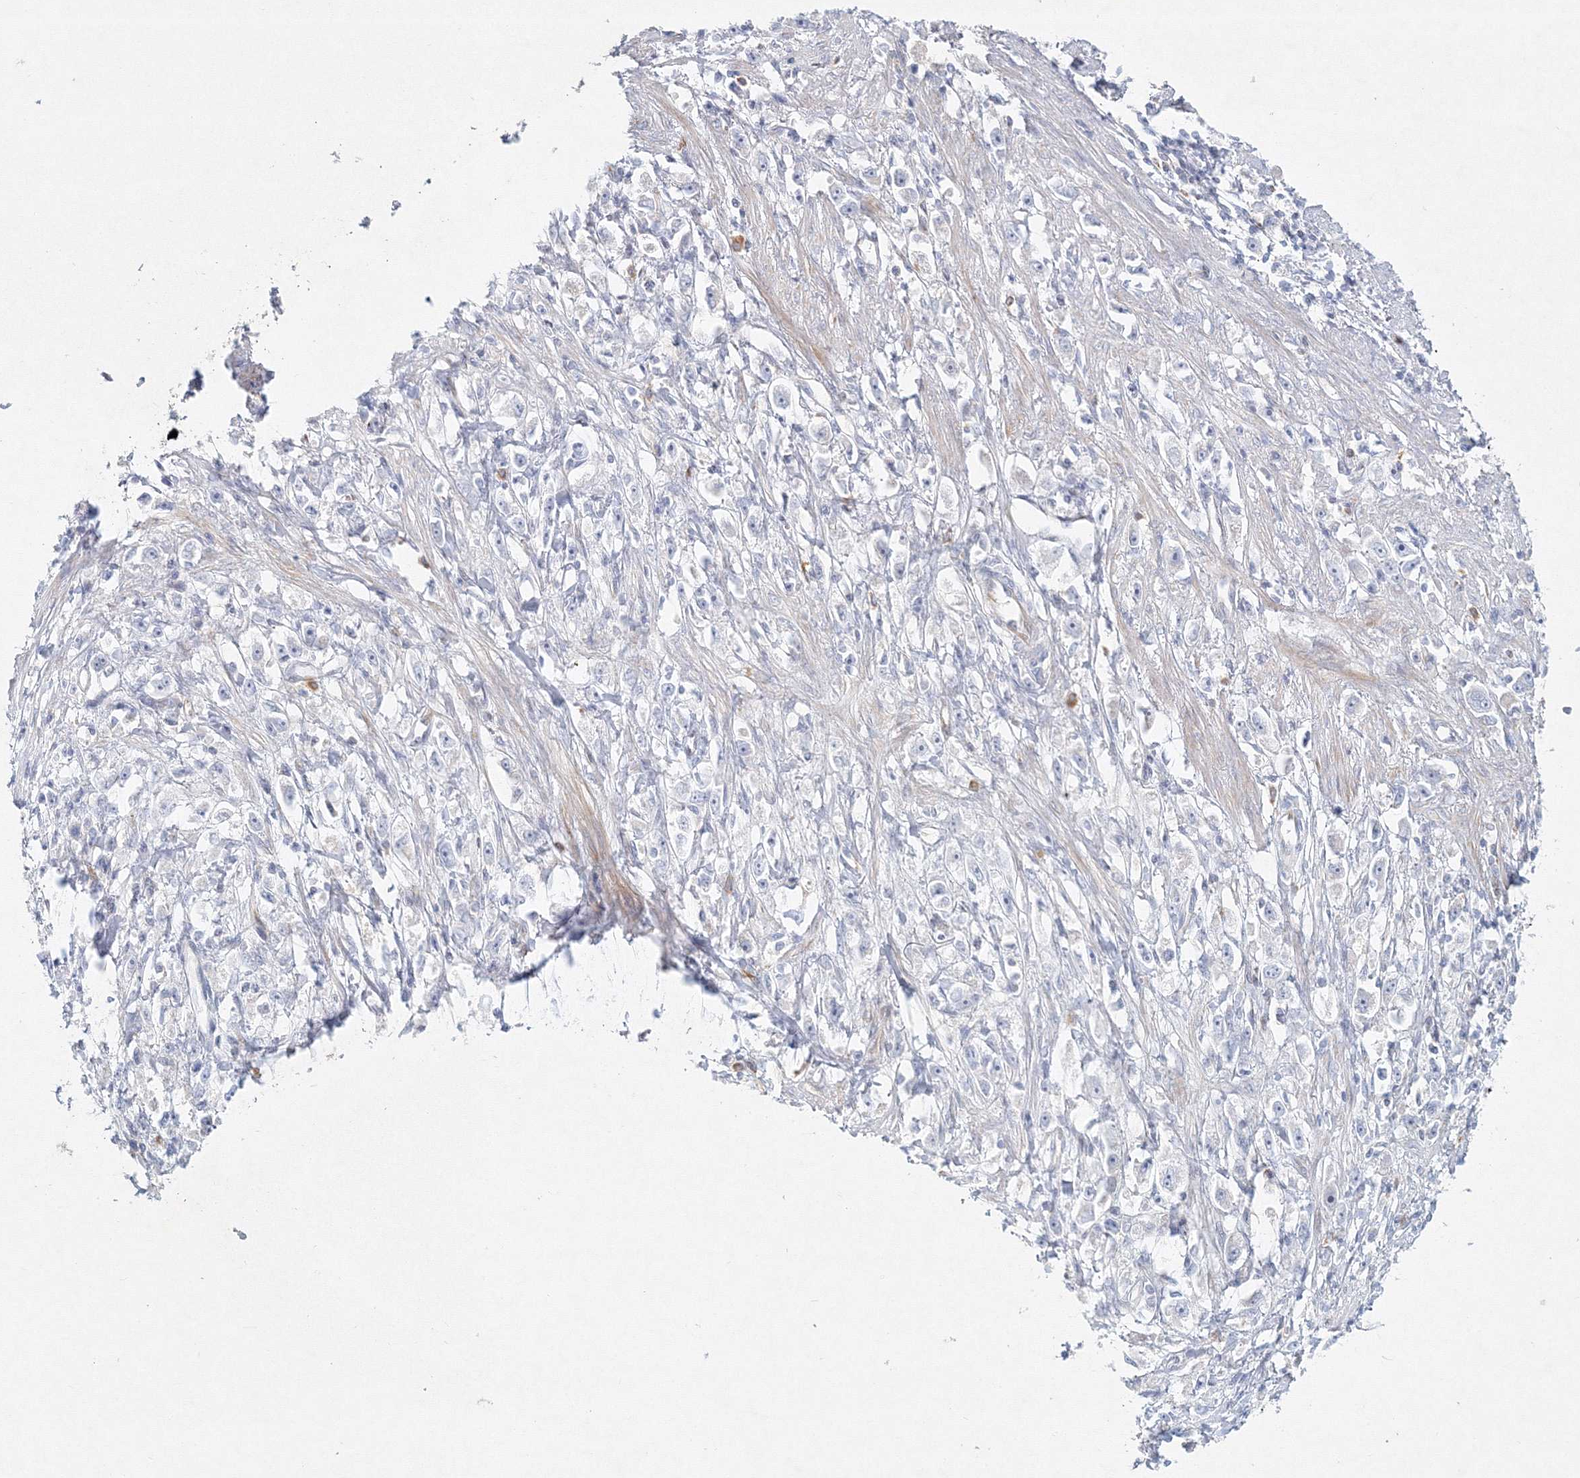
{"staining": {"intensity": "negative", "quantity": "none", "location": "none"}, "tissue": "stomach cancer", "cell_type": "Tumor cells", "image_type": "cancer", "snomed": [{"axis": "morphology", "description": "Adenocarcinoma, NOS"}, {"axis": "topography", "description": "Stomach"}], "caption": "An immunohistochemistry (IHC) micrograph of adenocarcinoma (stomach) is shown. There is no staining in tumor cells of adenocarcinoma (stomach).", "gene": "DNAH1", "patient": {"sex": "female", "age": 59}}